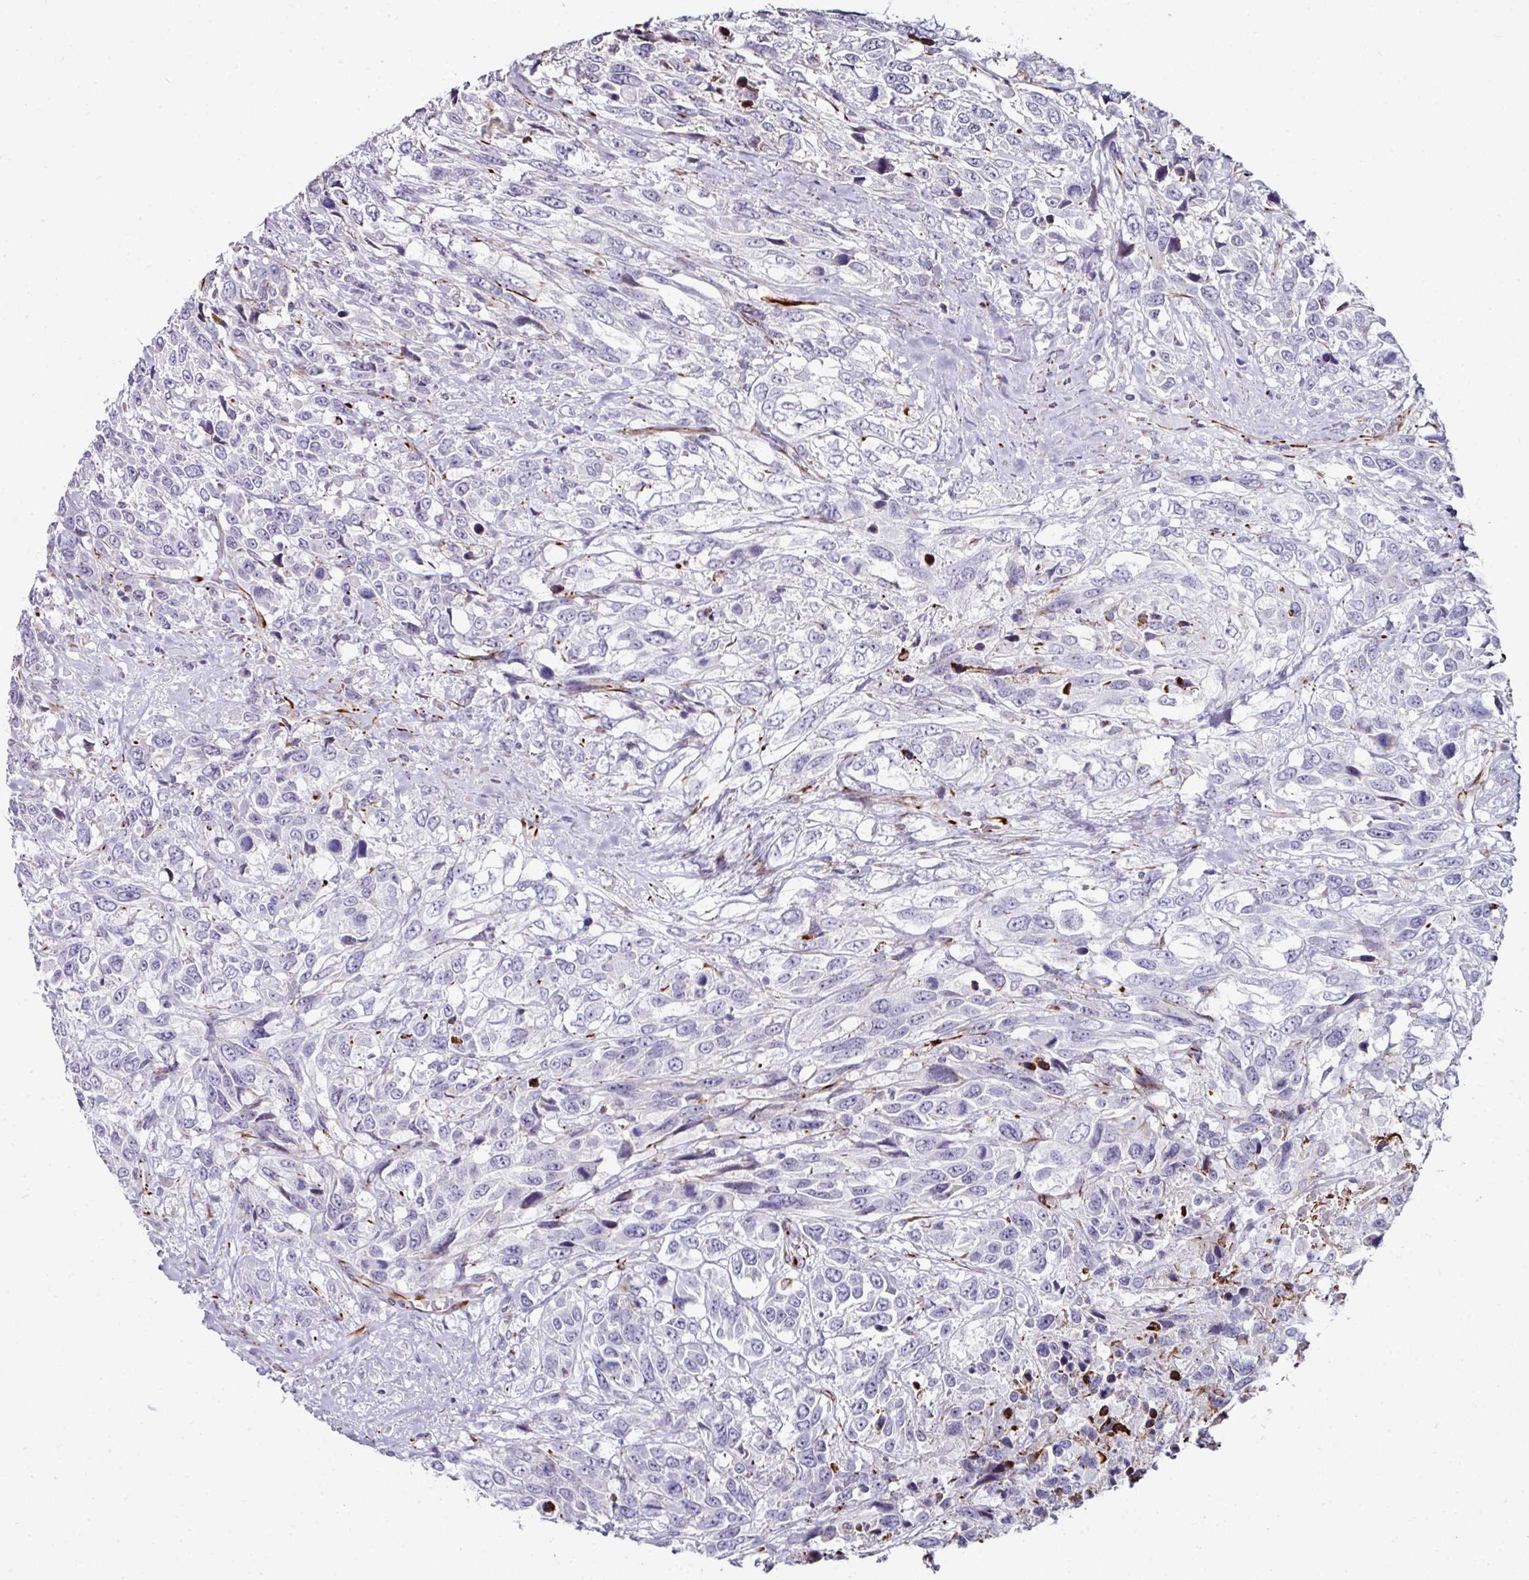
{"staining": {"intensity": "negative", "quantity": "none", "location": "none"}, "tissue": "urothelial cancer", "cell_type": "Tumor cells", "image_type": "cancer", "snomed": [{"axis": "morphology", "description": "Urothelial carcinoma, High grade"}, {"axis": "topography", "description": "Urinary bladder"}], "caption": "Immunohistochemical staining of human urothelial cancer exhibits no significant expression in tumor cells.", "gene": "TMPRSS9", "patient": {"sex": "female", "age": 70}}